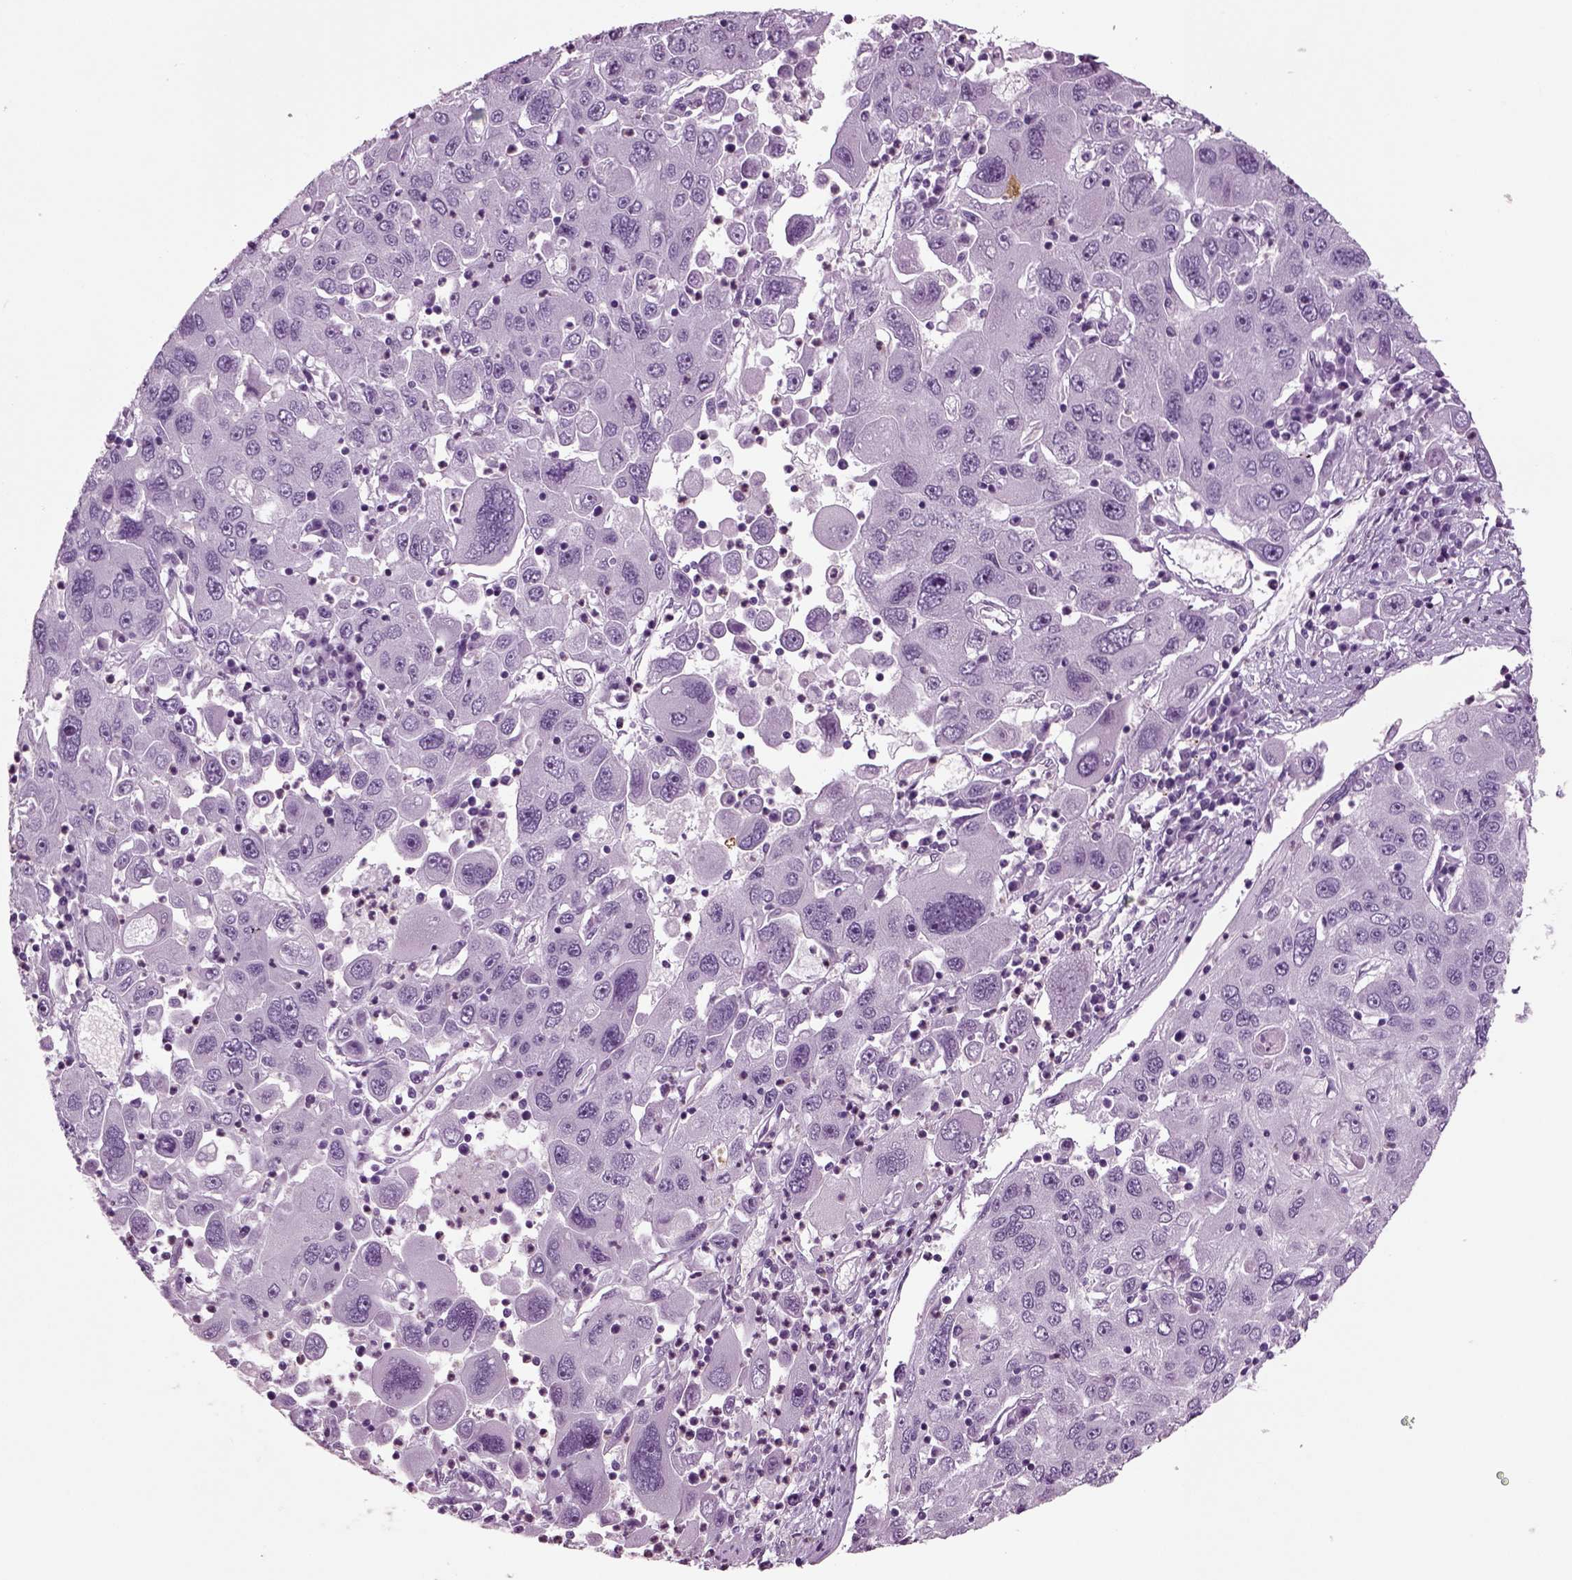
{"staining": {"intensity": "negative", "quantity": "none", "location": "none"}, "tissue": "stomach cancer", "cell_type": "Tumor cells", "image_type": "cancer", "snomed": [{"axis": "morphology", "description": "Adenocarcinoma, NOS"}, {"axis": "topography", "description": "Stomach"}], "caption": "Immunohistochemistry (IHC) photomicrograph of neoplastic tissue: human adenocarcinoma (stomach) stained with DAB (3,3'-diaminobenzidine) displays no significant protein staining in tumor cells.", "gene": "CRABP1", "patient": {"sex": "male", "age": 56}}